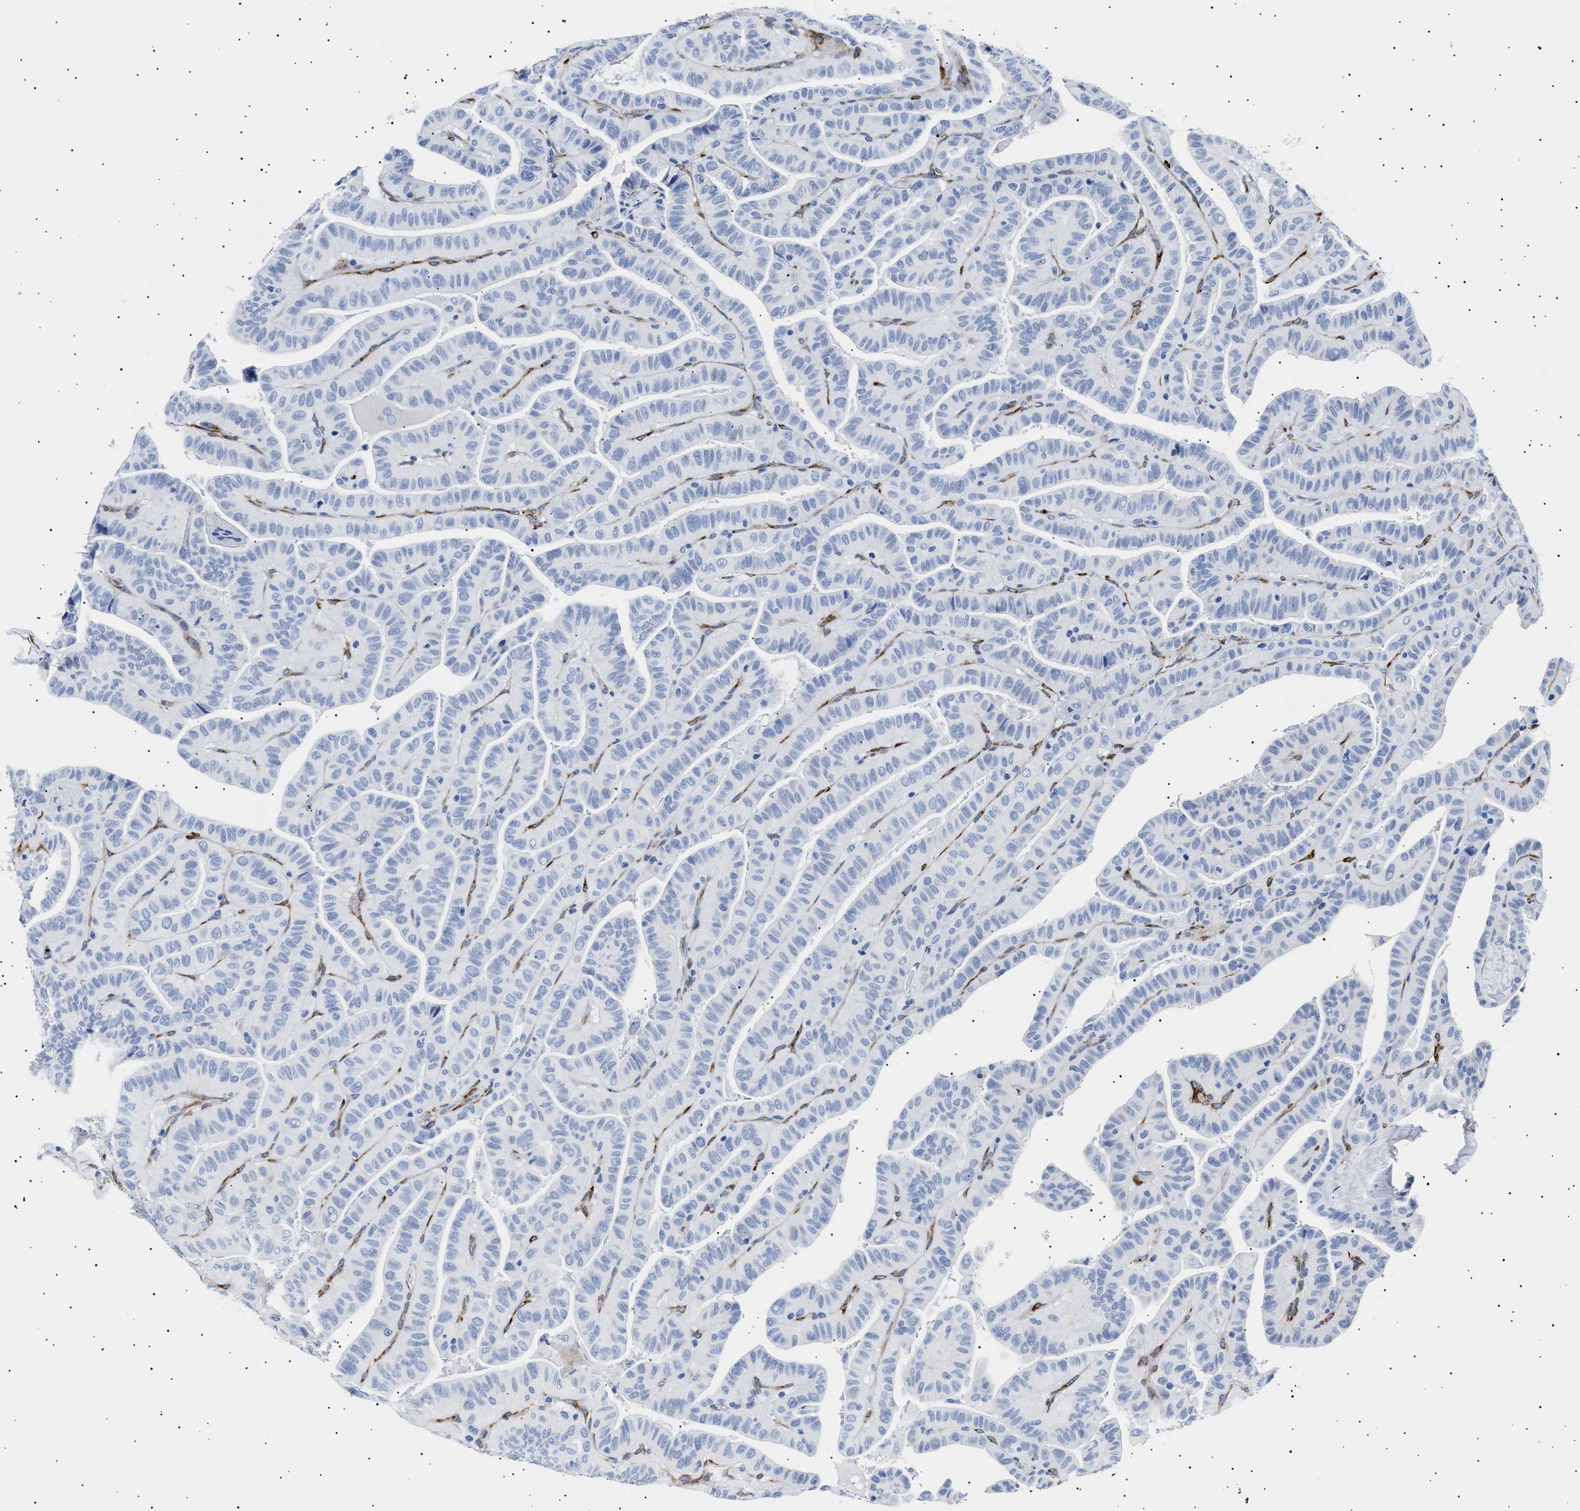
{"staining": {"intensity": "negative", "quantity": "none", "location": "none"}, "tissue": "thyroid cancer", "cell_type": "Tumor cells", "image_type": "cancer", "snomed": [{"axis": "morphology", "description": "Papillary adenocarcinoma, NOS"}, {"axis": "topography", "description": "Thyroid gland"}], "caption": "There is no significant staining in tumor cells of thyroid cancer (papillary adenocarcinoma).", "gene": "HEMGN", "patient": {"sex": "male", "age": 77}}